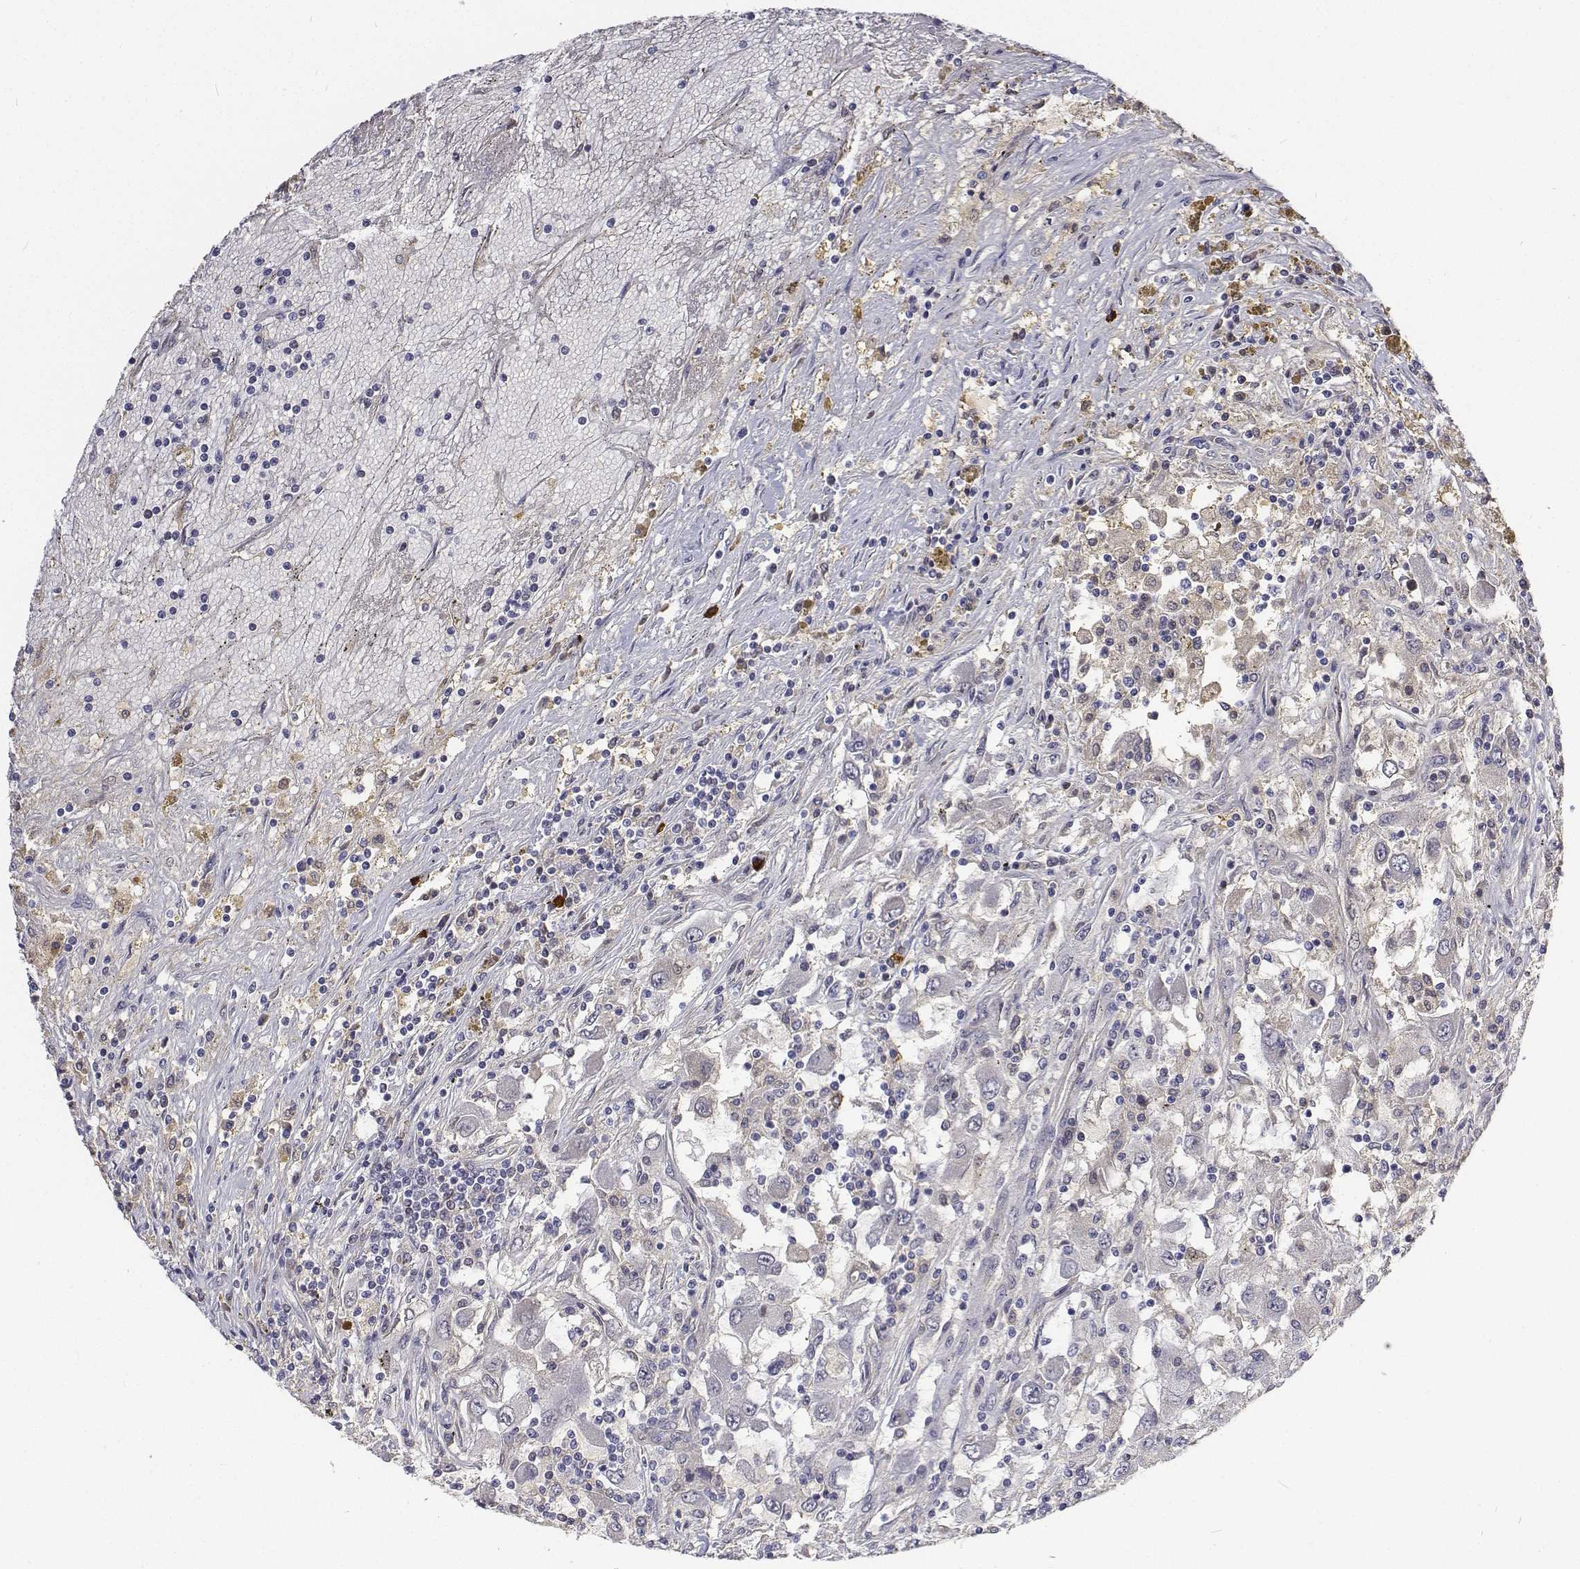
{"staining": {"intensity": "negative", "quantity": "none", "location": "none"}, "tissue": "renal cancer", "cell_type": "Tumor cells", "image_type": "cancer", "snomed": [{"axis": "morphology", "description": "Adenocarcinoma, NOS"}, {"axis": "topography", "description": "Kidney"}], "caption": "This photomicrograph is of renal cancer stained with IHC to label a protein in brown with the nuclei are counter-stained blue. There is no expression in tumor cells. (Immunohistochemistry (ihc), brightfield microscopy, high magnification).", "gene": "ATRX", "patient": {"sex": "female", "age": 67}}